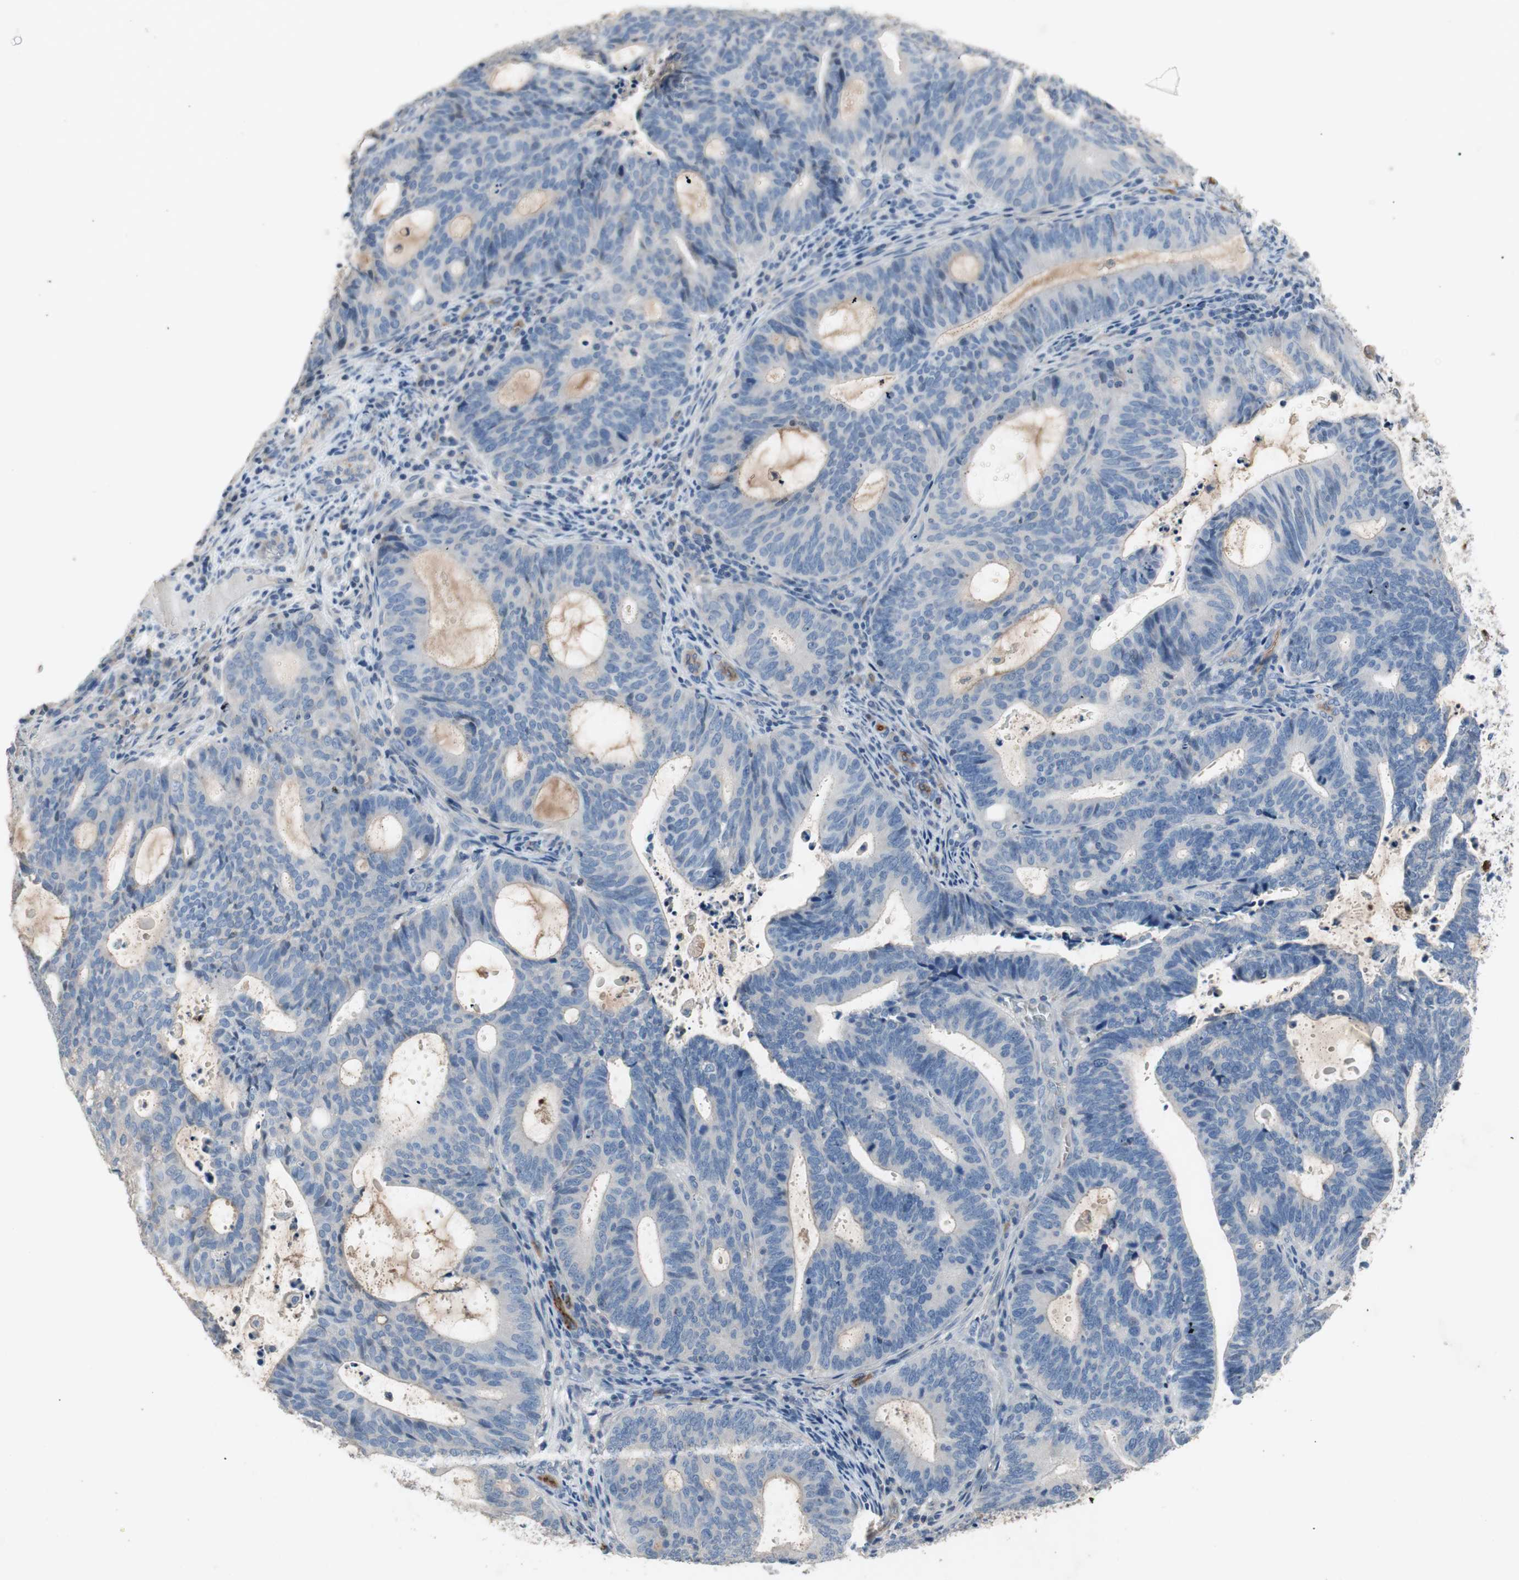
{"staining": {"intensity": "negative", "quantity": "none", "location": "none"}, "tissue": "endometrial cancer", "cell_type": "Tumor cells", "image_type": "cancer", "snomed": [{"axis": "morphology", "description": "Adenocarcinoma, NOS"}, {"axis": "topography", "description": "Uterus"}], "caption": "The image shows no significant staining in tumor cells of endometrial cancer (adenocarcinoma). The staining was performed using DAB (3,3'-diaminobenzidine) to visualize the protein expression in brown, while the nuclei were stained in blue with hematoxylin (Magnification: 20x).", "gene": "ALPL", "patient": {"sex": "female", "age": 83}}